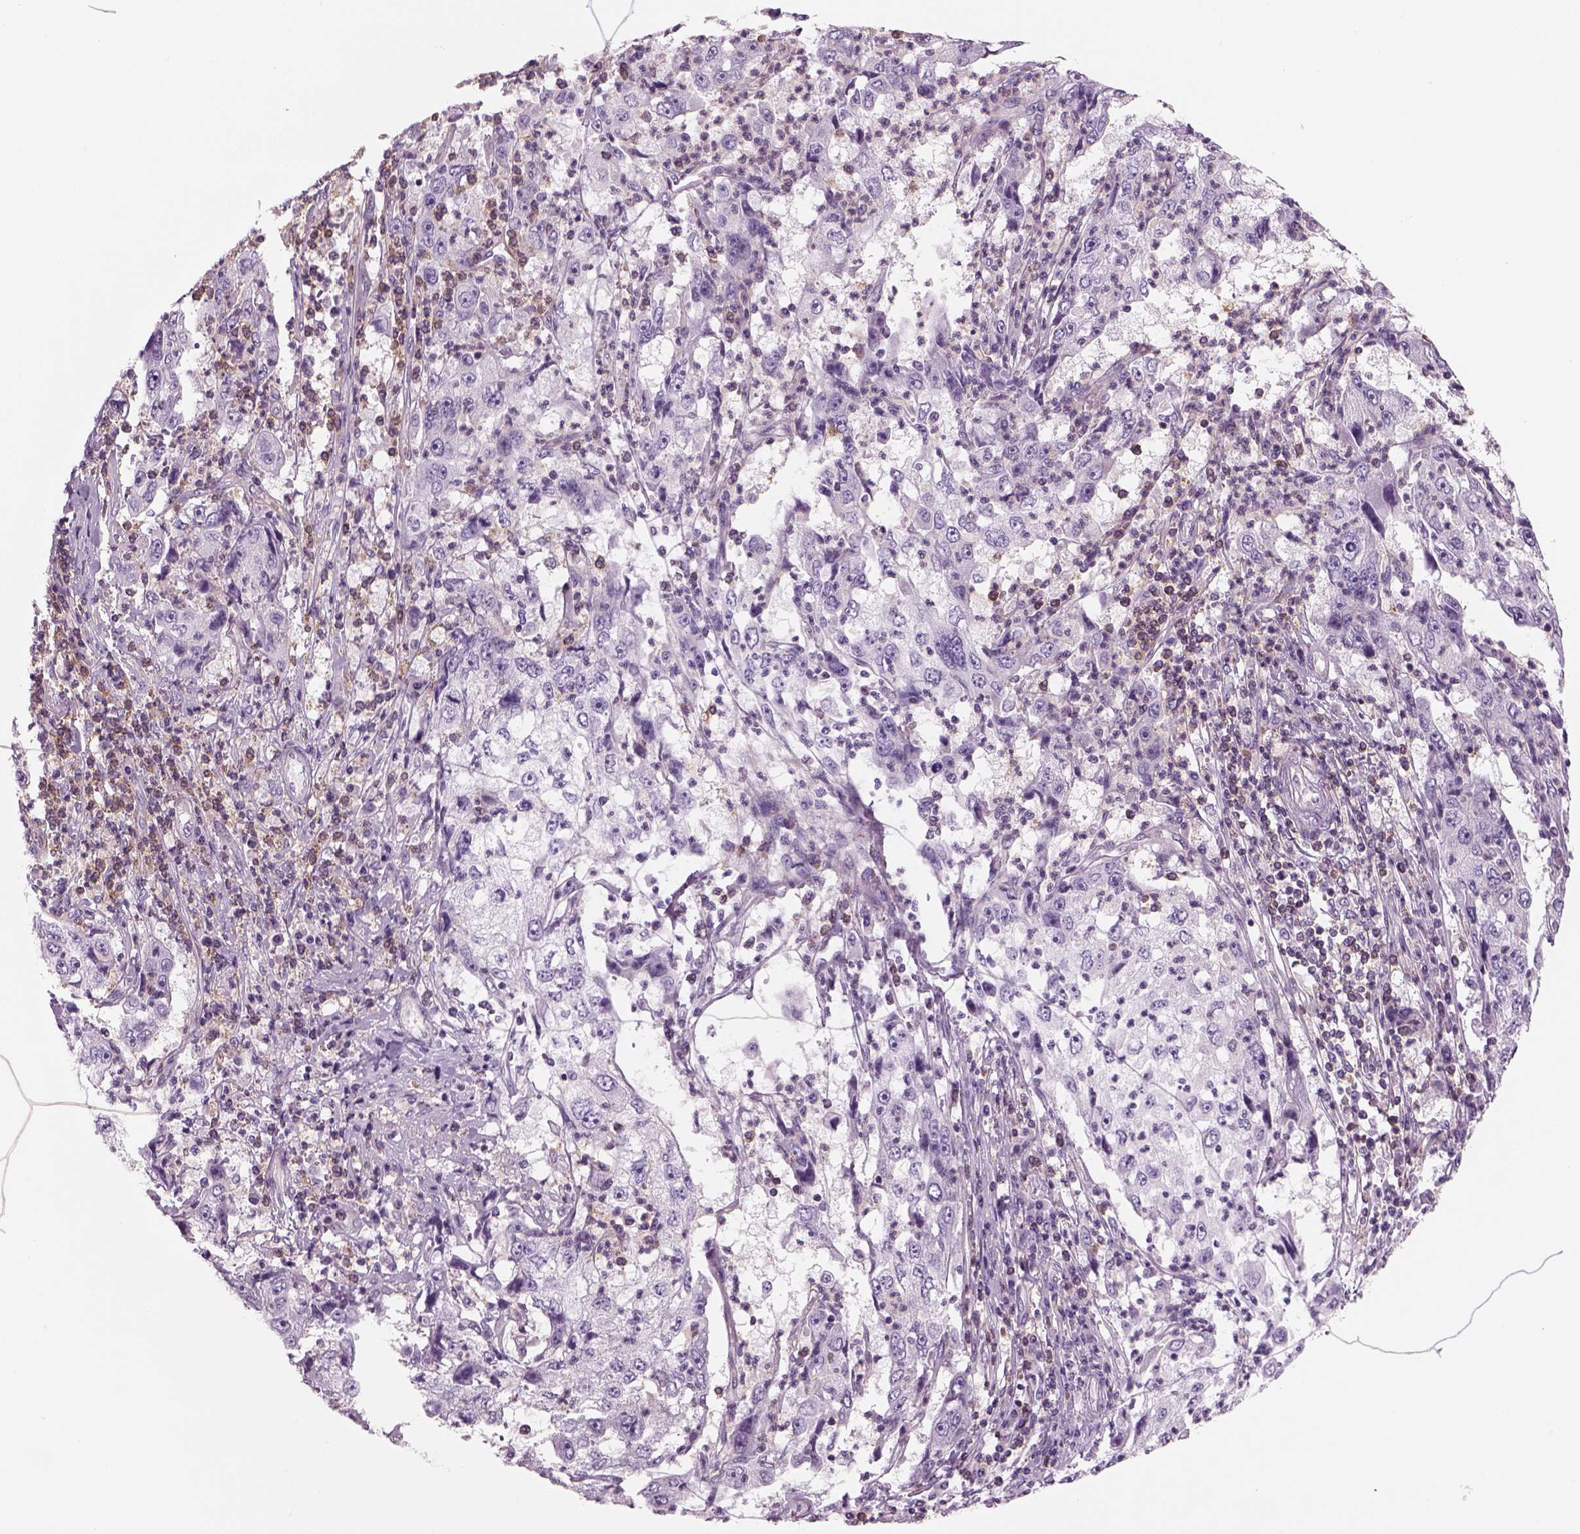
{"staining": {"intensity": "negative", "quantity": "none", "location": "none"}, "tissue": "cervical cancer", "cell_type": "Tumor cells", "image_type": "cancer", "snomed": [{"axis": "morphology", "description": "Squamous cell carcinoma, NOS"}, {"axis": "topography", "description": "Cervix"}], "caption": "Human cervical cancer (squamous cell carcinoma) stained for a protein using immunohistochemistry (IHC) shows no expression in tumor cells.", "gene": "SLC1A7", "patient": {"sex": "female", "age": 36}}